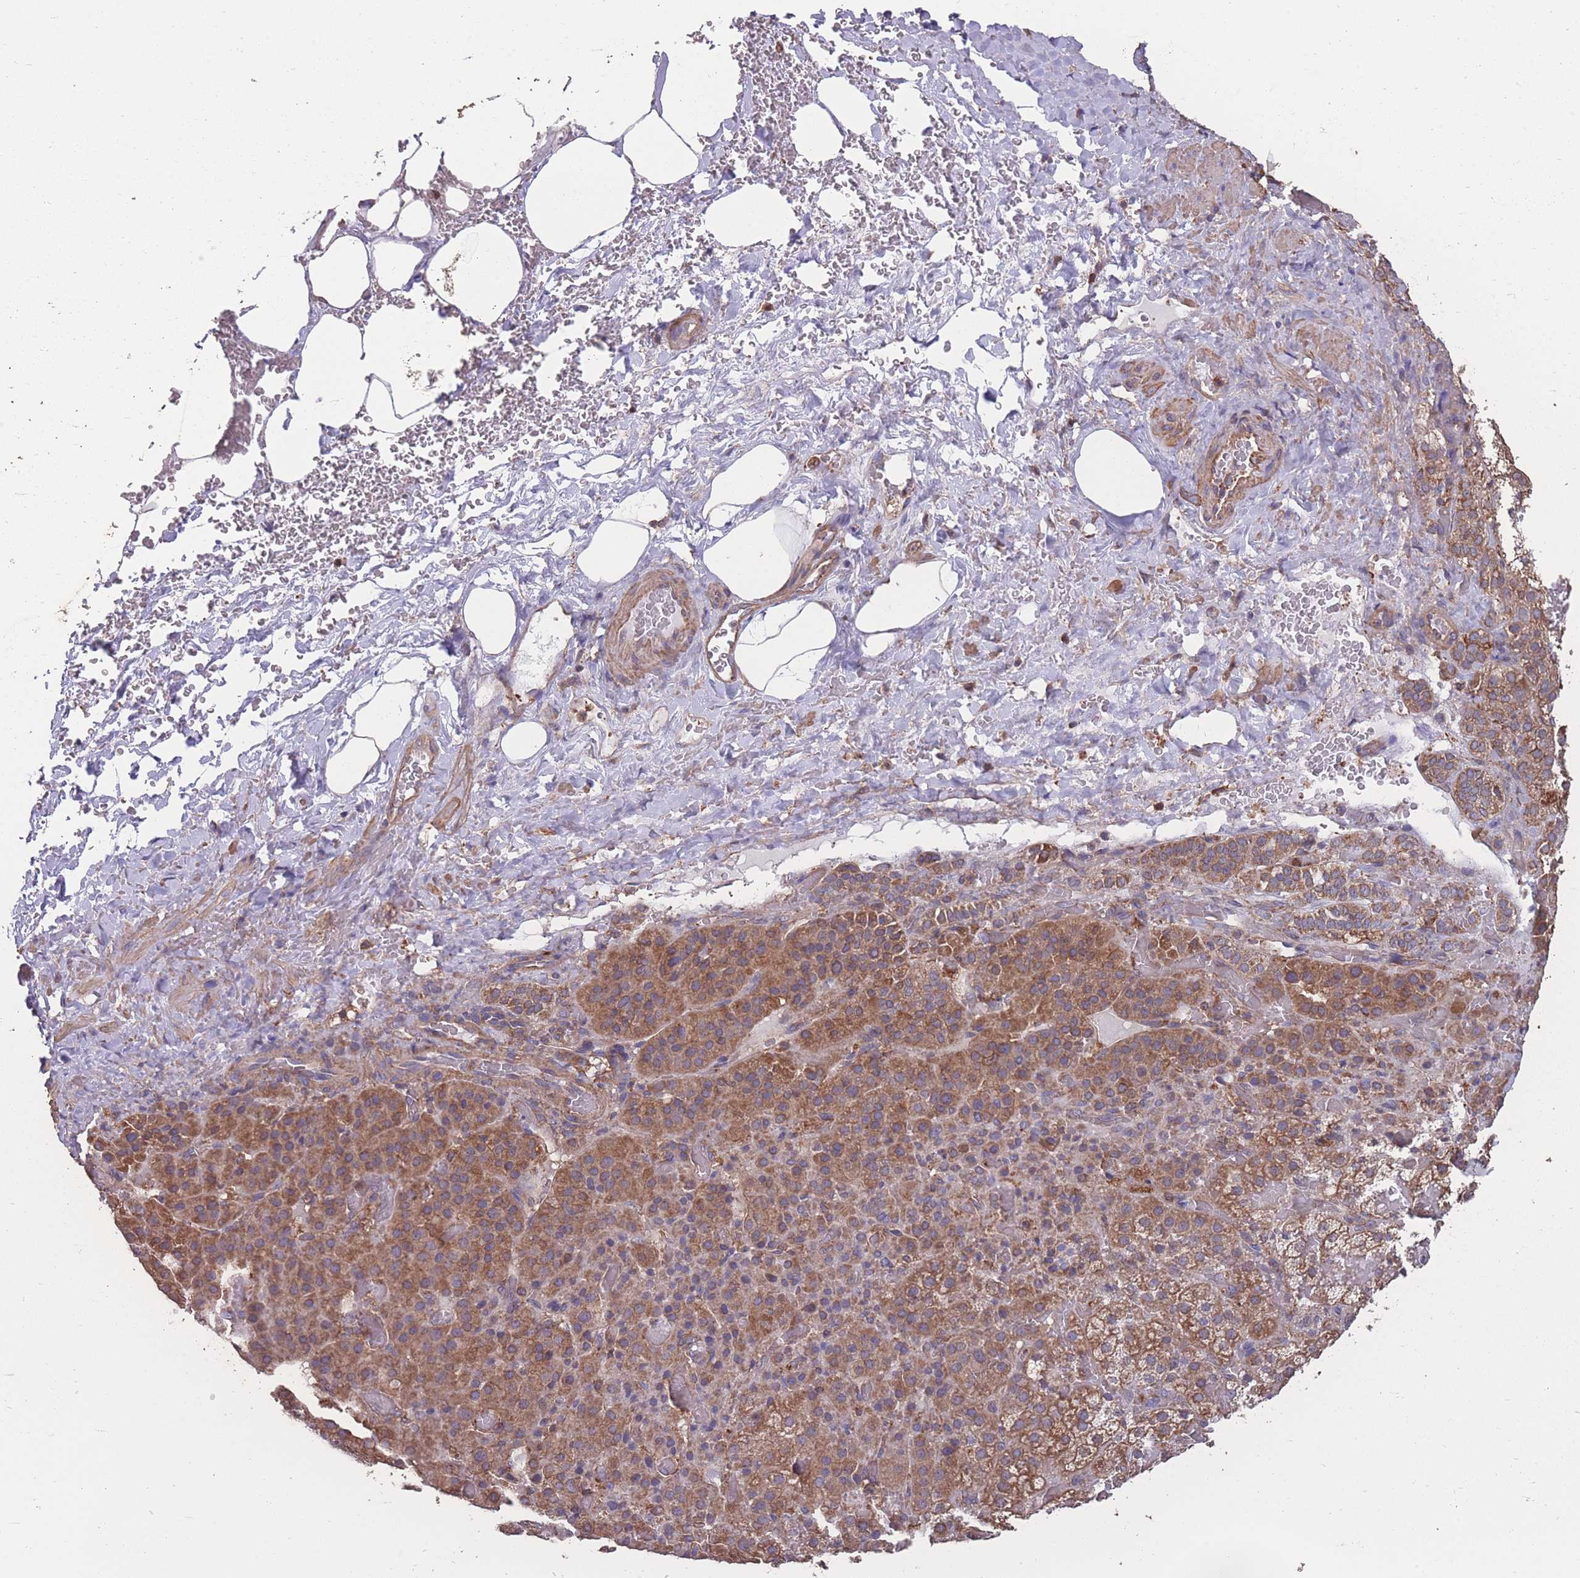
{"staining": {"intensity": "moderate", "quantity": ">75%", "location": "cytoplasmic/membranous"}, "tissue": "adrenal gland", "cell_type": "Glandular cells", "image_type": "normal", "snomed": [{"axis": "morphology", "description": "Normal tissue, NOS"}, {"axis": "topography", "description": "Adrenal gland"}], "caption": "Protein expression analysis of benign adrenal gland demonstrates moderate cytoplasmic/membranous staining in about >75% of glandular cells. The protein is shown in brown color, while the nuclei are stained blue.", "gene": "NUDT21", "patient": {"sex": "male", "age": 57}}